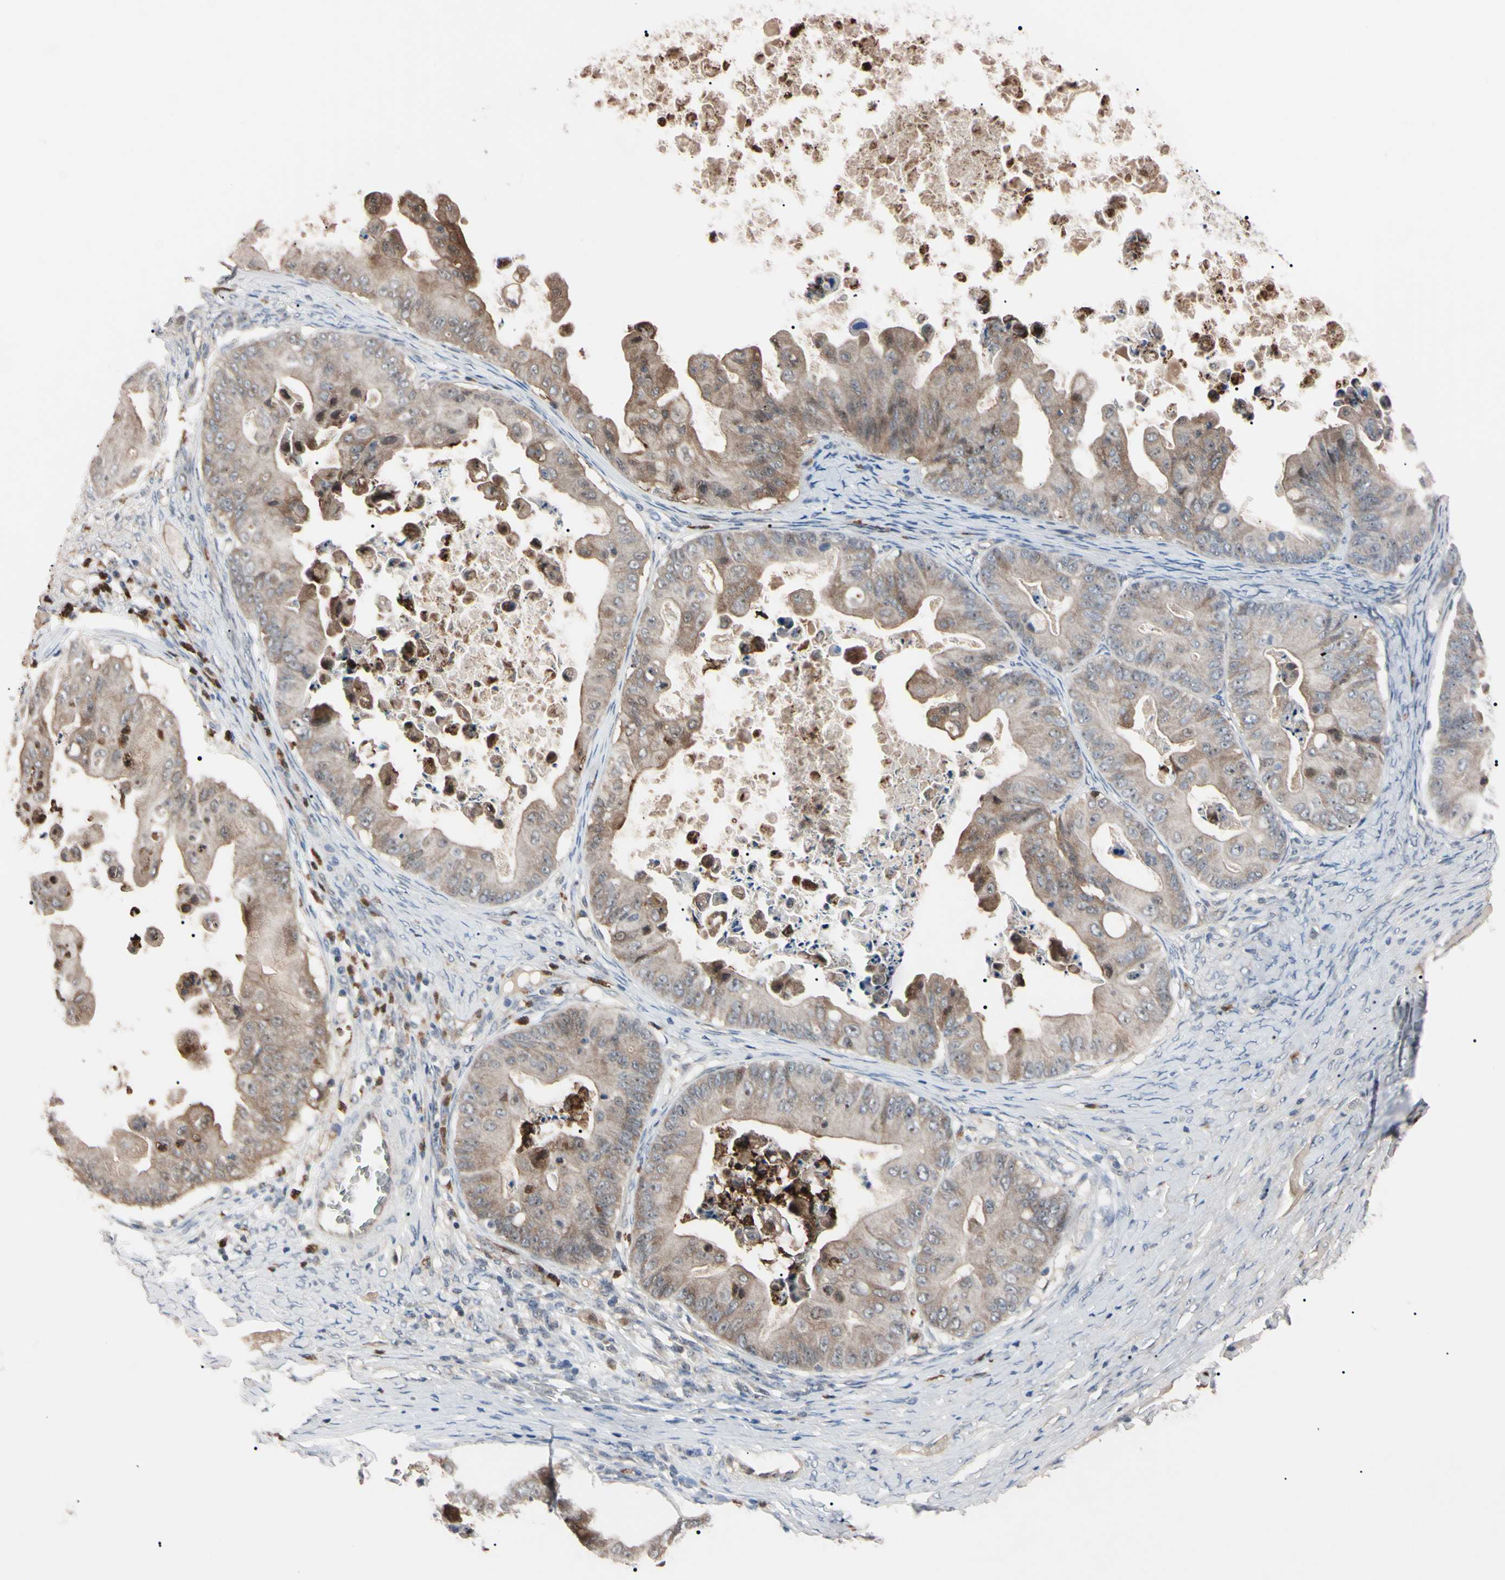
{"staining": {"intensity": "moderate", "quantity": "25%-75%", "location": "cytoplasmic/membranous"}, "tissue": "ovarian cancer", "cell_type": "Tumor cells", "image_type": "cancer", "snomed": [{"axis": "morphology", "description": "Cystadenocarcinoma, mucinous, NOS"}, {"axis": "topography", "description": "Ovary"}], "caption": "Human ovarian mucinous cystadenocarcinoma stained with a protein marker shows moderate staining in tumor cells.", "gene": "TRAF5", "patient": {"sex": "female", "age": 37}}